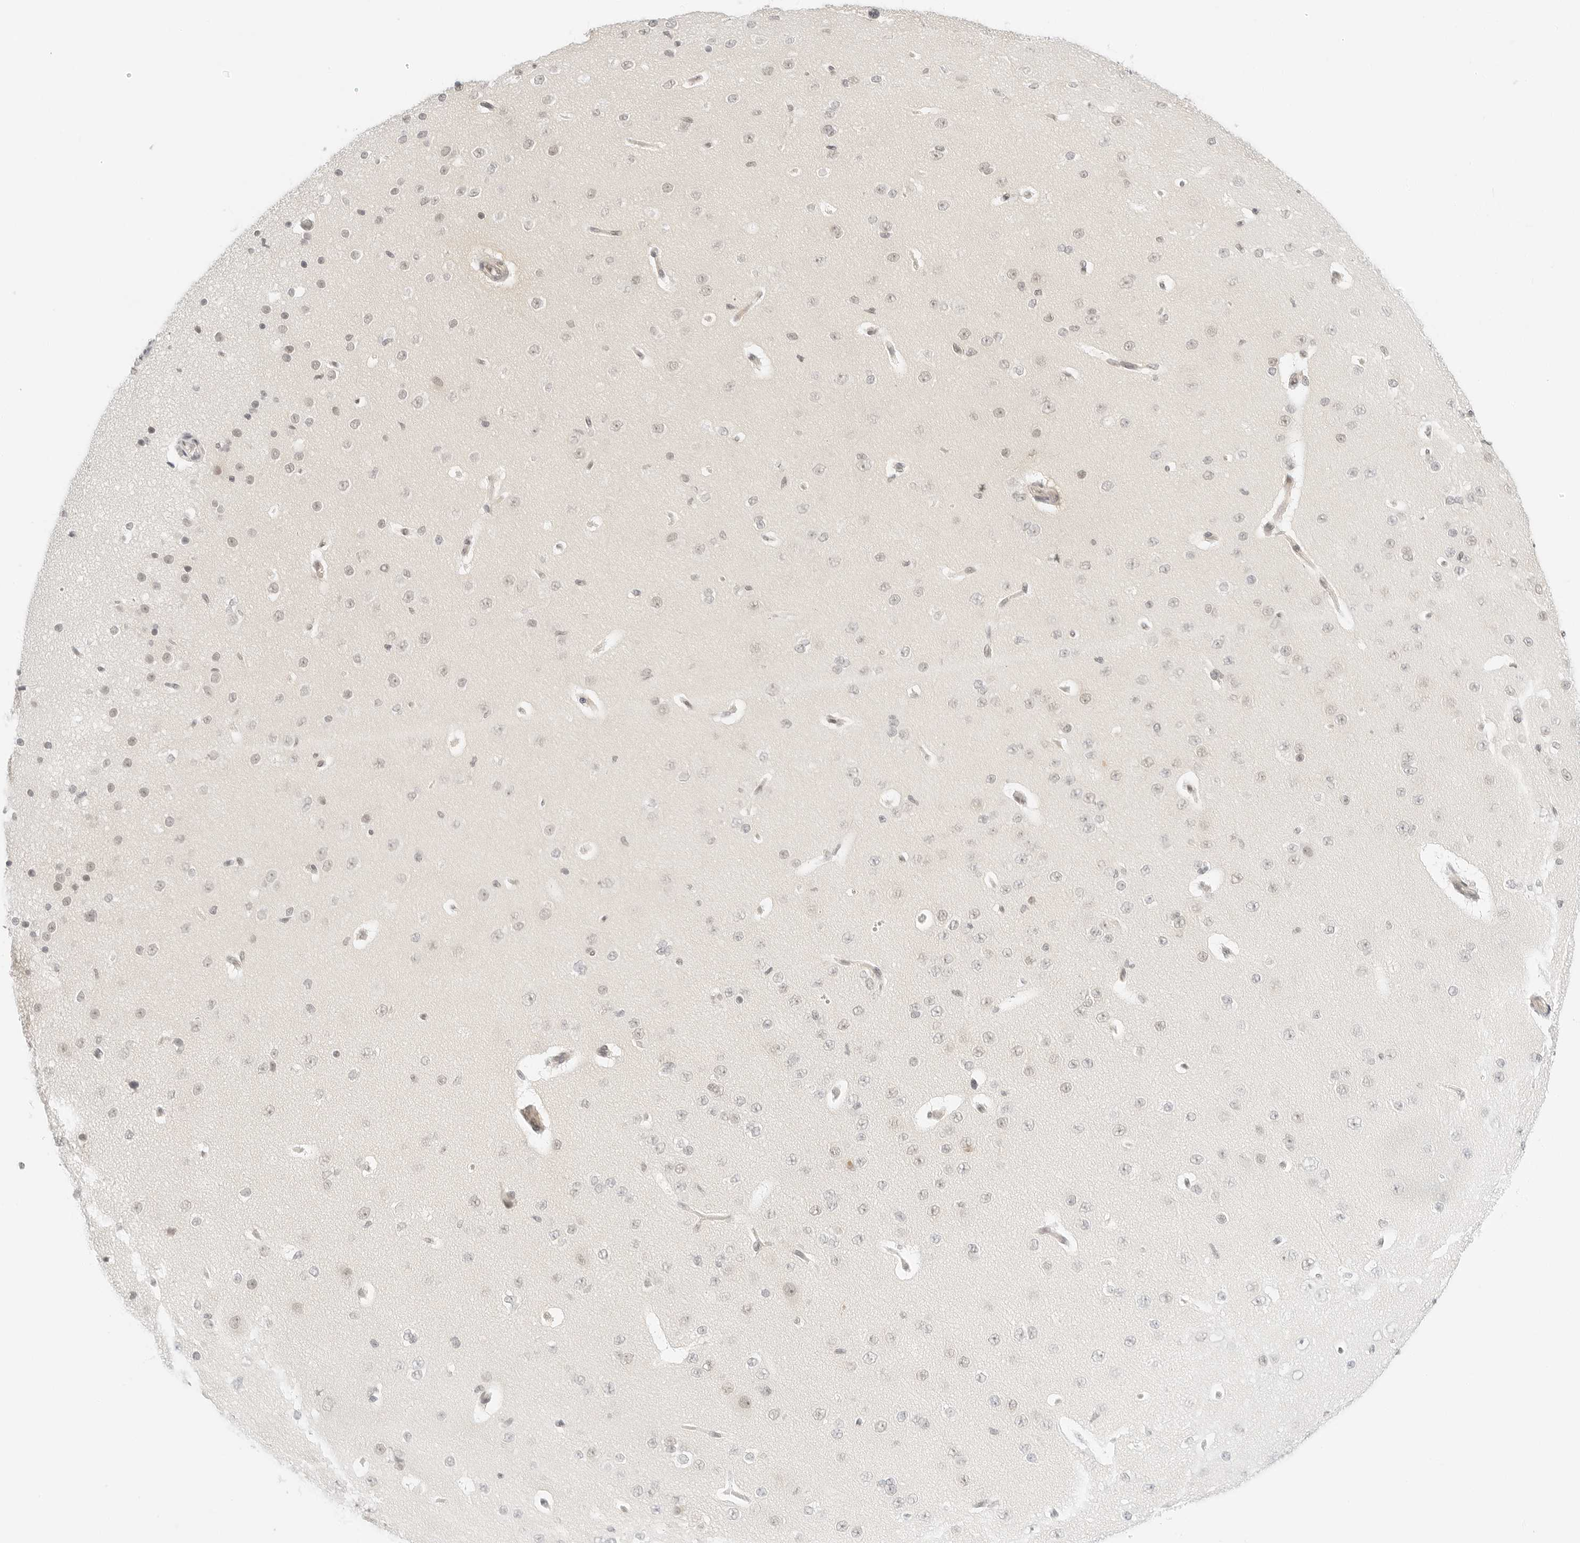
{"staining": {"intensity": "weak", "quantity": ">75%", "location": "nuclear"}, "tissue": "cerebral cortex", "cell_type": "Endothelial cells", "image_type": "normal", "snomed": [{"axis": "morphology", "description": "Normal tissue, NOS"}, {"axis": "morphology", "description": "Developmental malformation"}, {"axis": "topography", "description": "Cerebral cortex"}], "caption": "The image shows a brown stain indicating the presence of a protein in the nuclear of endothelial cells in cerebral cortex.", "gene": "POLR3C", "patient": {"sex": "female", "age": 30}}